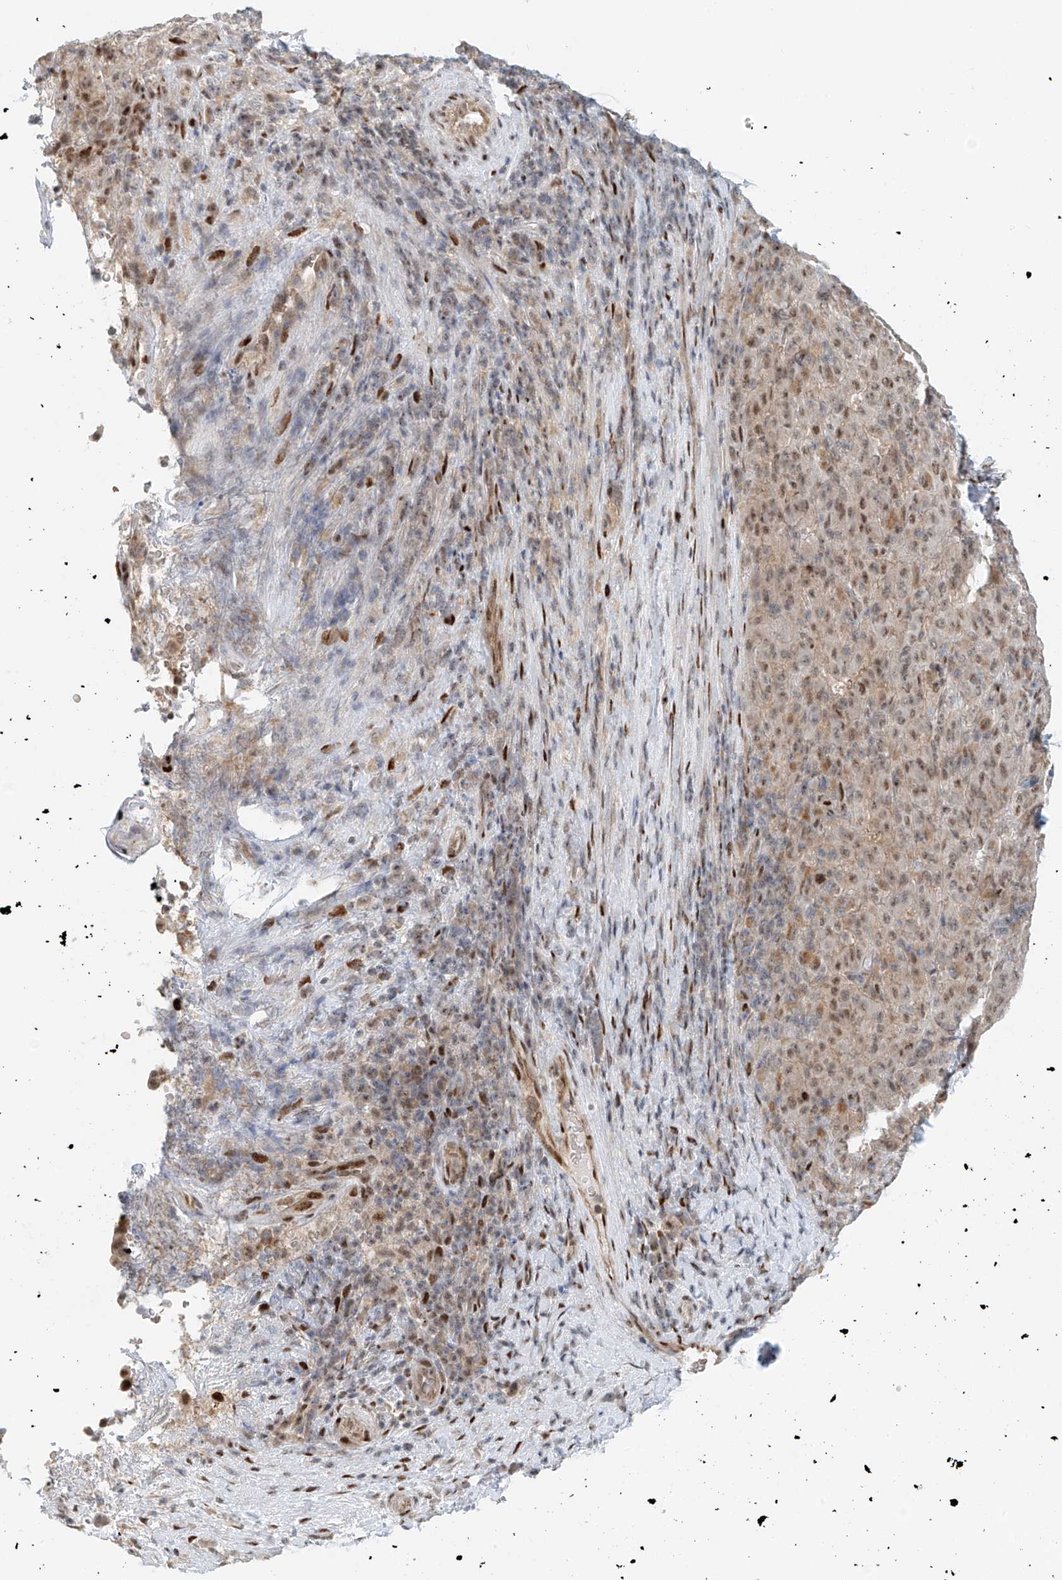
{"staining": {"intensity": "moderate", "quantity": "25%-75%", "location": "nuclear"}, "tissue": "pancreatic cancer", "cell_type": "Tumor cells", "image_type": "cancer", "snomed": [{"axis": "morphology", "description": "Adenocarcinoma, NOS"}, {"axis": "topography", "description": "Pancreas"}], "caption": "A histopathology image showing moderate nuclear expression in about 25%-75% of tumor cells in pancreatic cancer (adenocarcinoma), as visualized by brown immunohistochemical staining.", "gene": "ZNF514", "patient": {"sex": "male", "age": 63}}